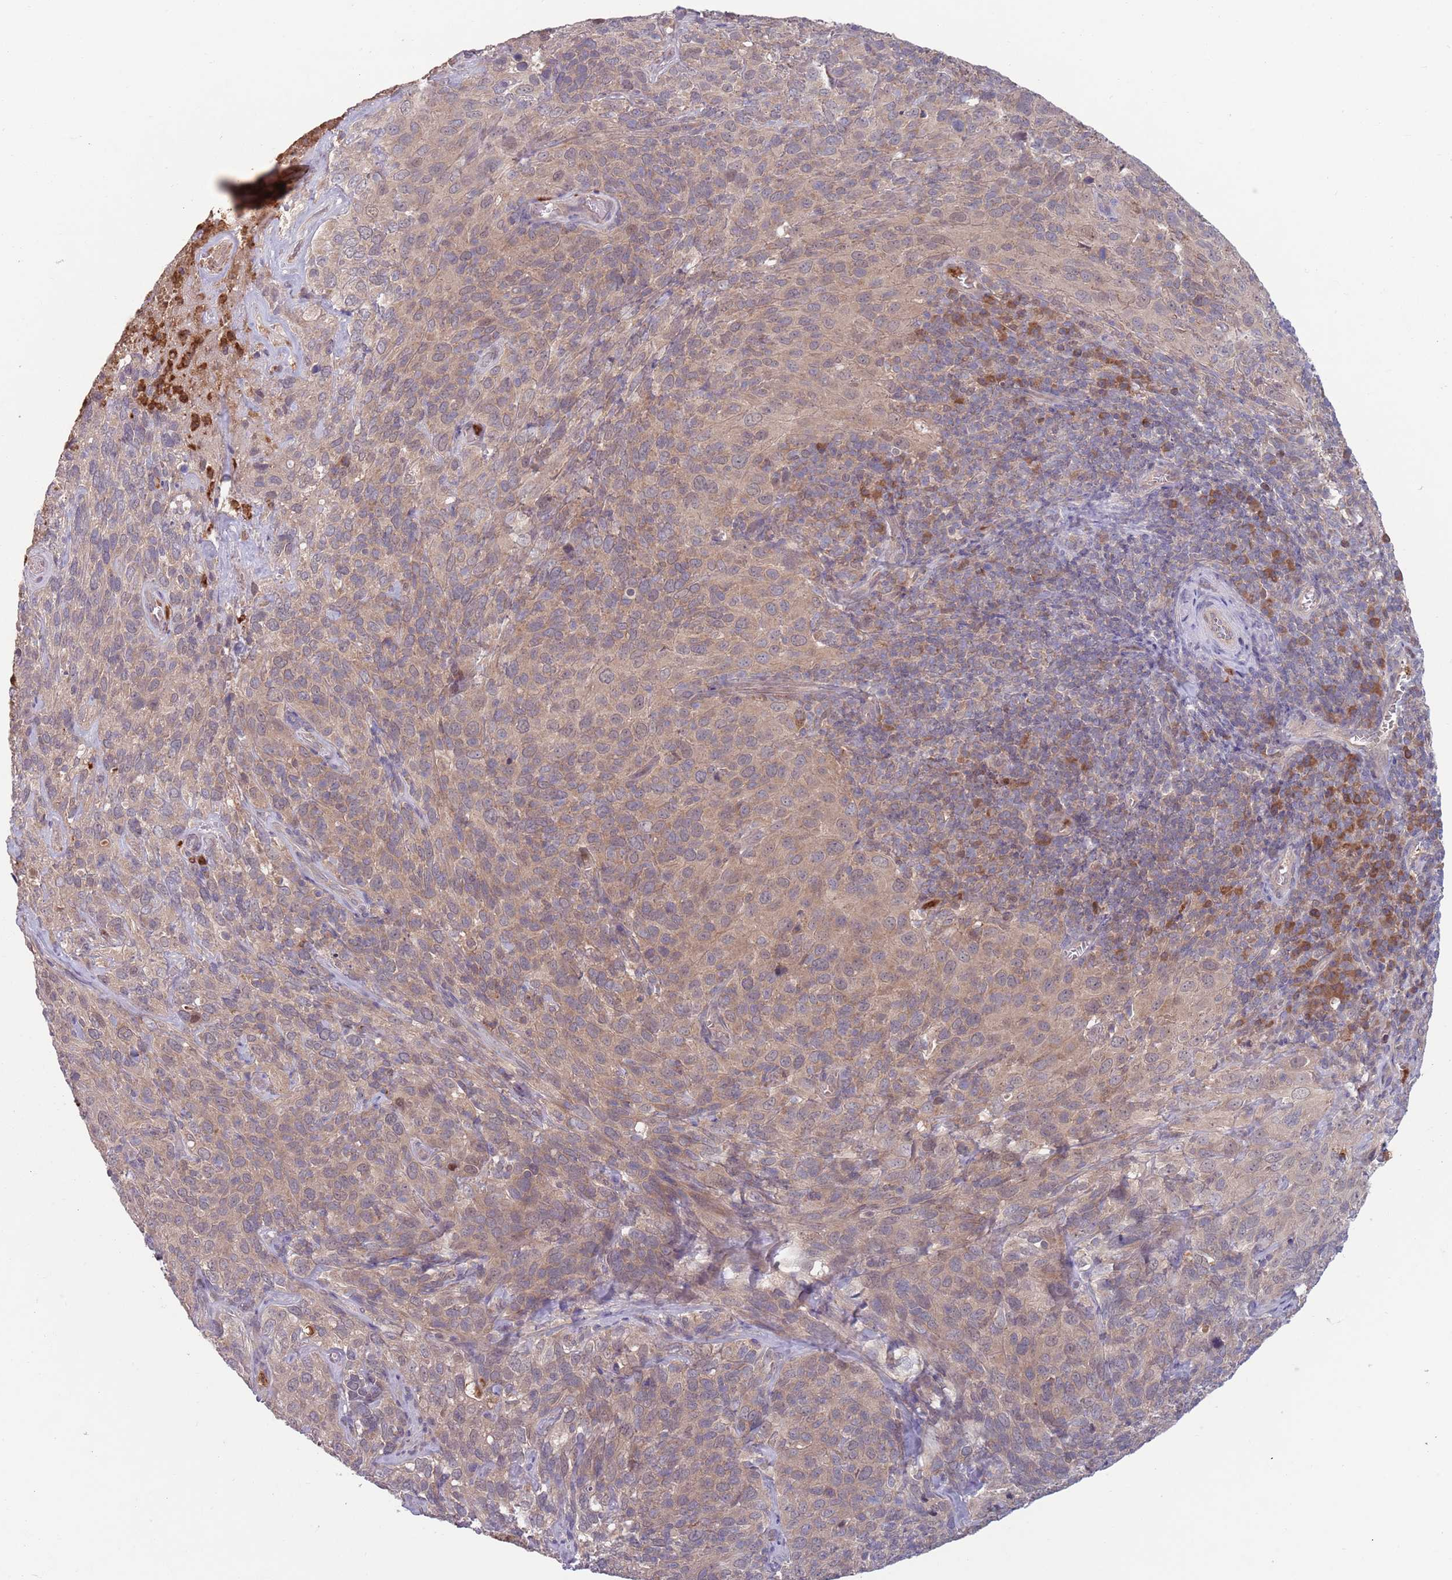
{"staining": {"intensity": "weak", "quantity": ">75%", "location": "cytoplasmic/membranous"}, "tissue": "cervical cancer", "cell_type": "Tumor cells", "image_type": "cancer", "snomed": [{"axis": "morphology", "description": "Squamous cell carcinoma, NOS"}, {"axis": "topography", "description": "Cervix"}], "caption": "Protein staining of squamous cell carcinoma (cervical) tissue demonstrates weak cytoplasmic/membranous staining in about >75% of tumor cells.", "gene": "TYW1", "patient": {"sex": "female", "age": 51}}